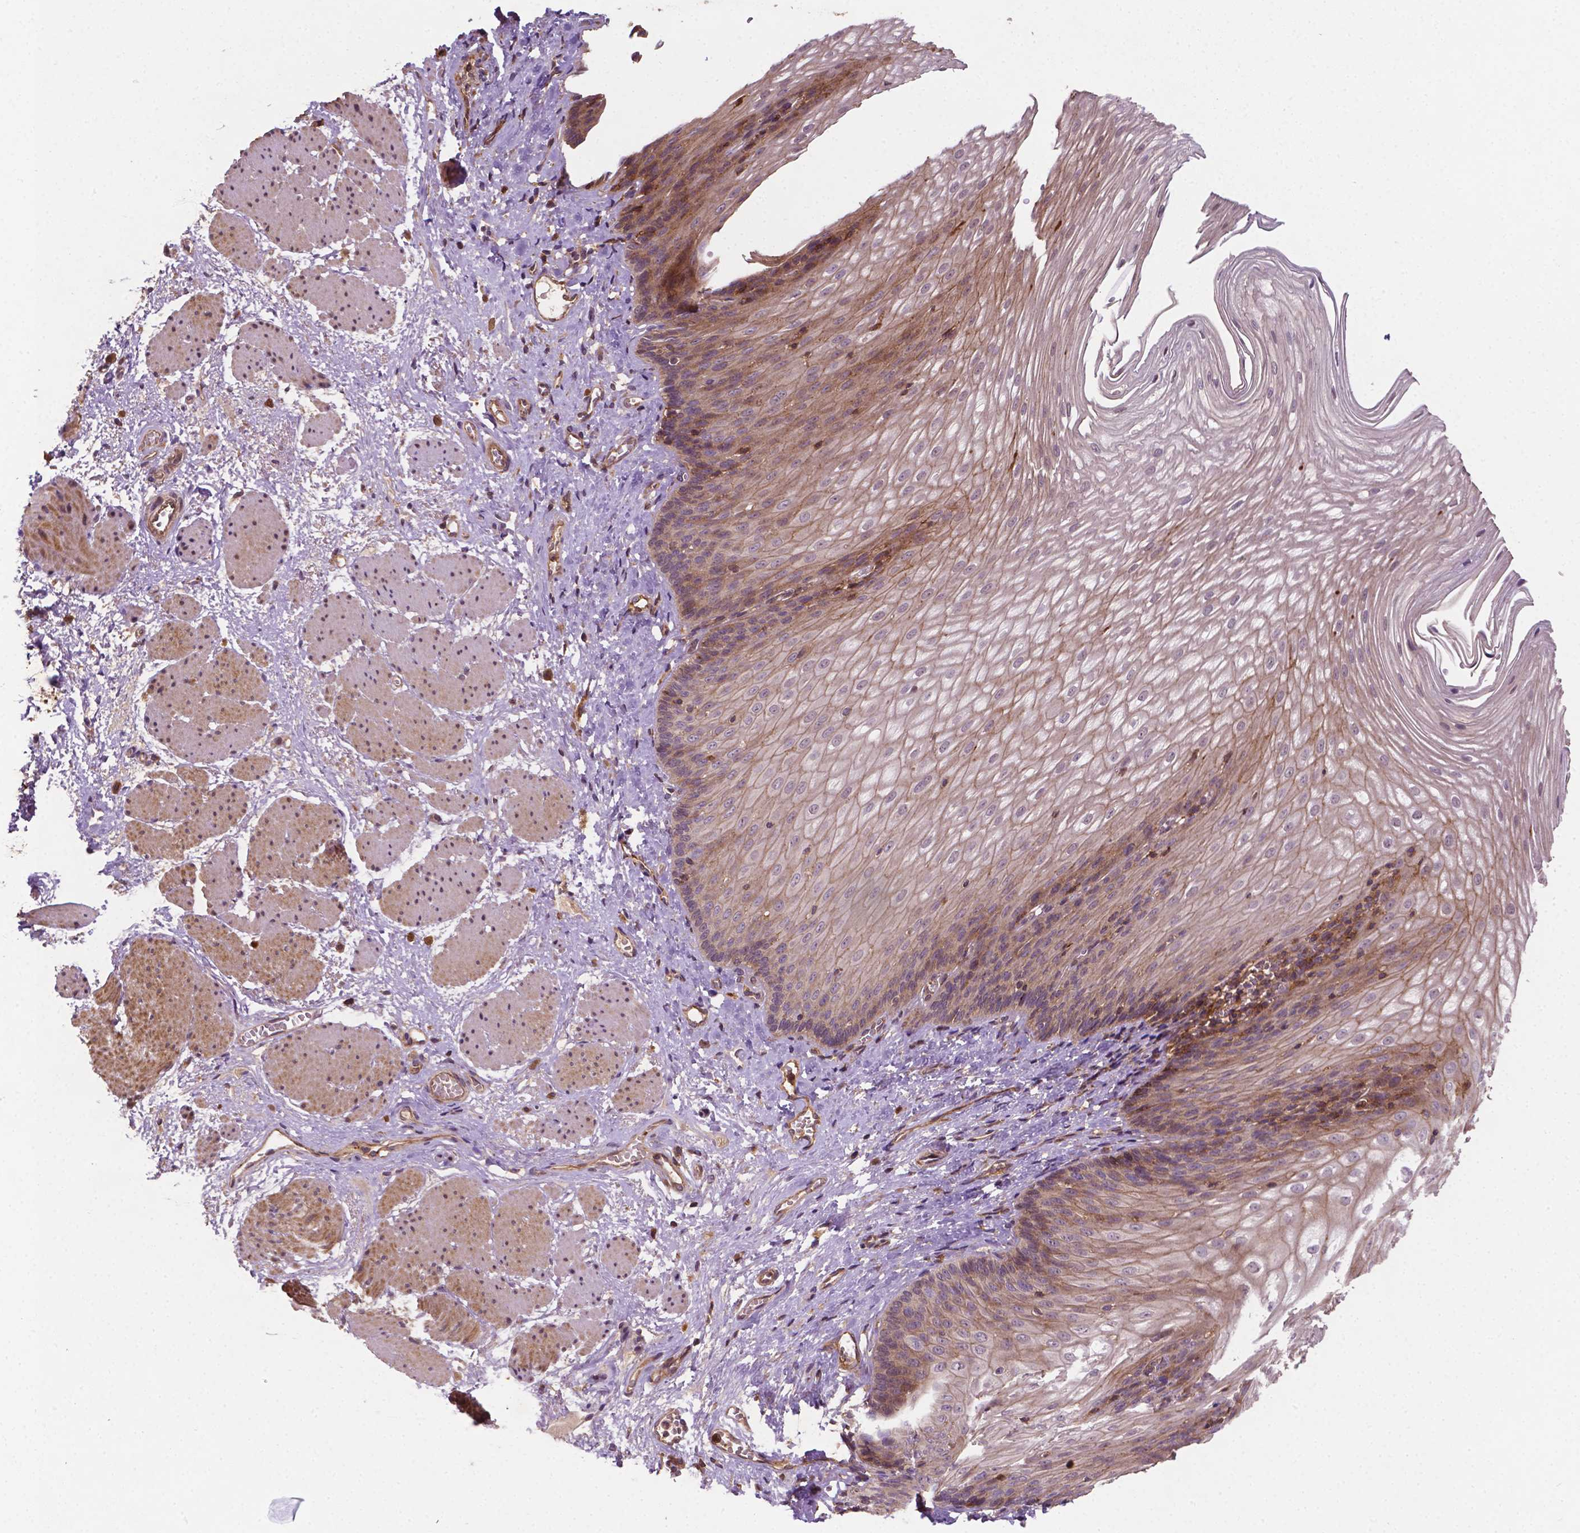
{"staining": {"intensity": "moderate", "quantity": "25%-75%", "location": "cytoplasmic/membranous"}, "tissue": "esophagus", "cell_type": "Squamous epithelial cells", "image_type": "normal", "snomed": [{"axis": "morphology", "description": "Normal tissue, NOS"}, {"axis": "topography", "description": "Esophagus"}], "caption": "Protein staining of benign esophagus exhibits moderate cytoplasmic/membranous expression in about 25%-75% of squamous epithelial cells.", "gene": "ZMYND19", "patient": {"sex": "male", "age": 62}}